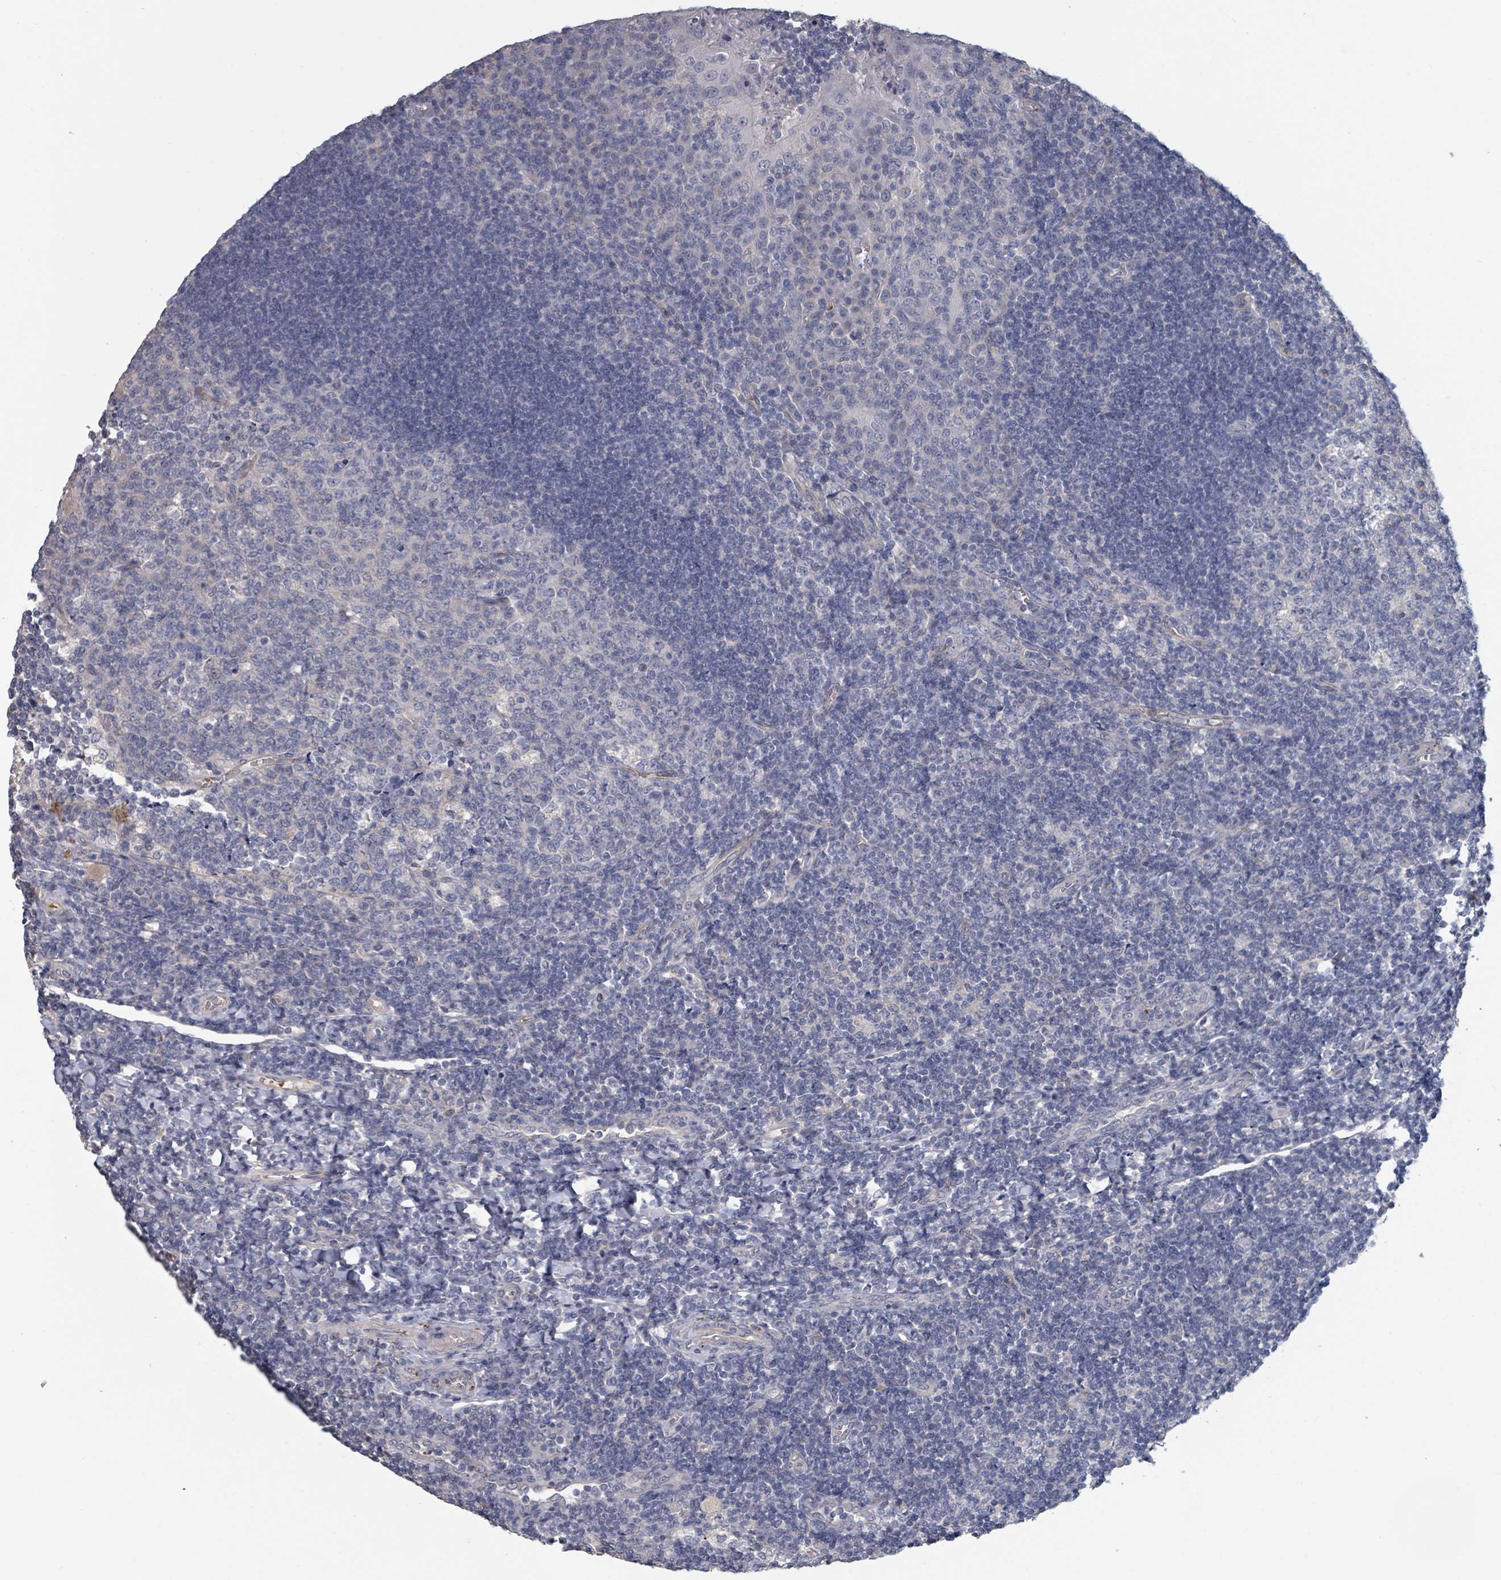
{"staining": {"intensity": "negative", "quantity": "none", "location": "none"}, "tissue": "tonsil", "cell_type": "Germinal center cells", "image_type": "normal", "snomed": [{"axis": "morphology", "description": "Normal tissue, NOS"}, {"axis": "topography", "description": "Tonsil"}], "caption": "High power microscopy micrograph of an immunohistochemistry (IHC) histopathology image of benign tonsil, revealing no significant positivity in germinal center cells.", "gene": "PLAUR", "patient": {"sex": "male", "age": 17}}